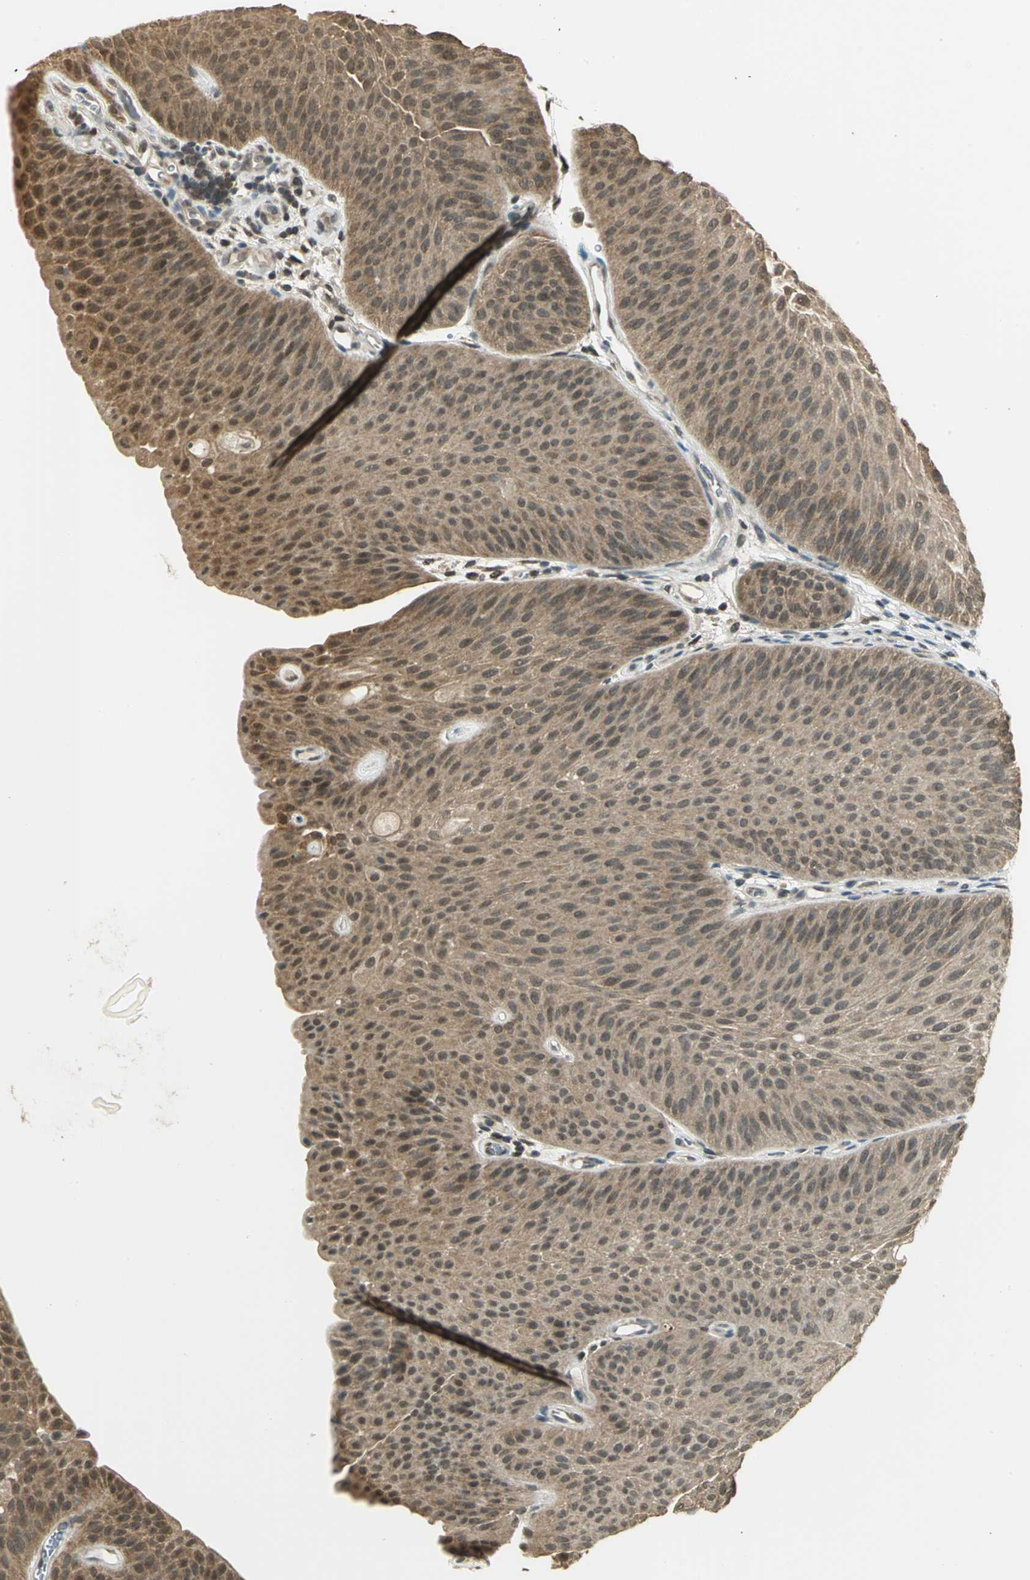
{"staining": {"intensity": "moderate", "quantity": ">75%", "location": "cytoplasmic/membranous"}, "tissue": "urothelial cancer", "cell_type": "Tumor cells", "image_type": "cancer", "snomed": [{"axis": "morphology", "description": "Urothelial carcinoma, Low grade"}, {"axis": "topography", "description": "Urinary bladder"}], "caption": "Immunohistochemistry histopathology image of urothelial carcinoma (low-grade) stained for a protein (brown), which demonstrates medium levels of moderate cytoplasmic/membranous expression in approximately >75% of tumor cells.", "gene": "CDC34", "patient": {"sex": "female", "age": 60}}